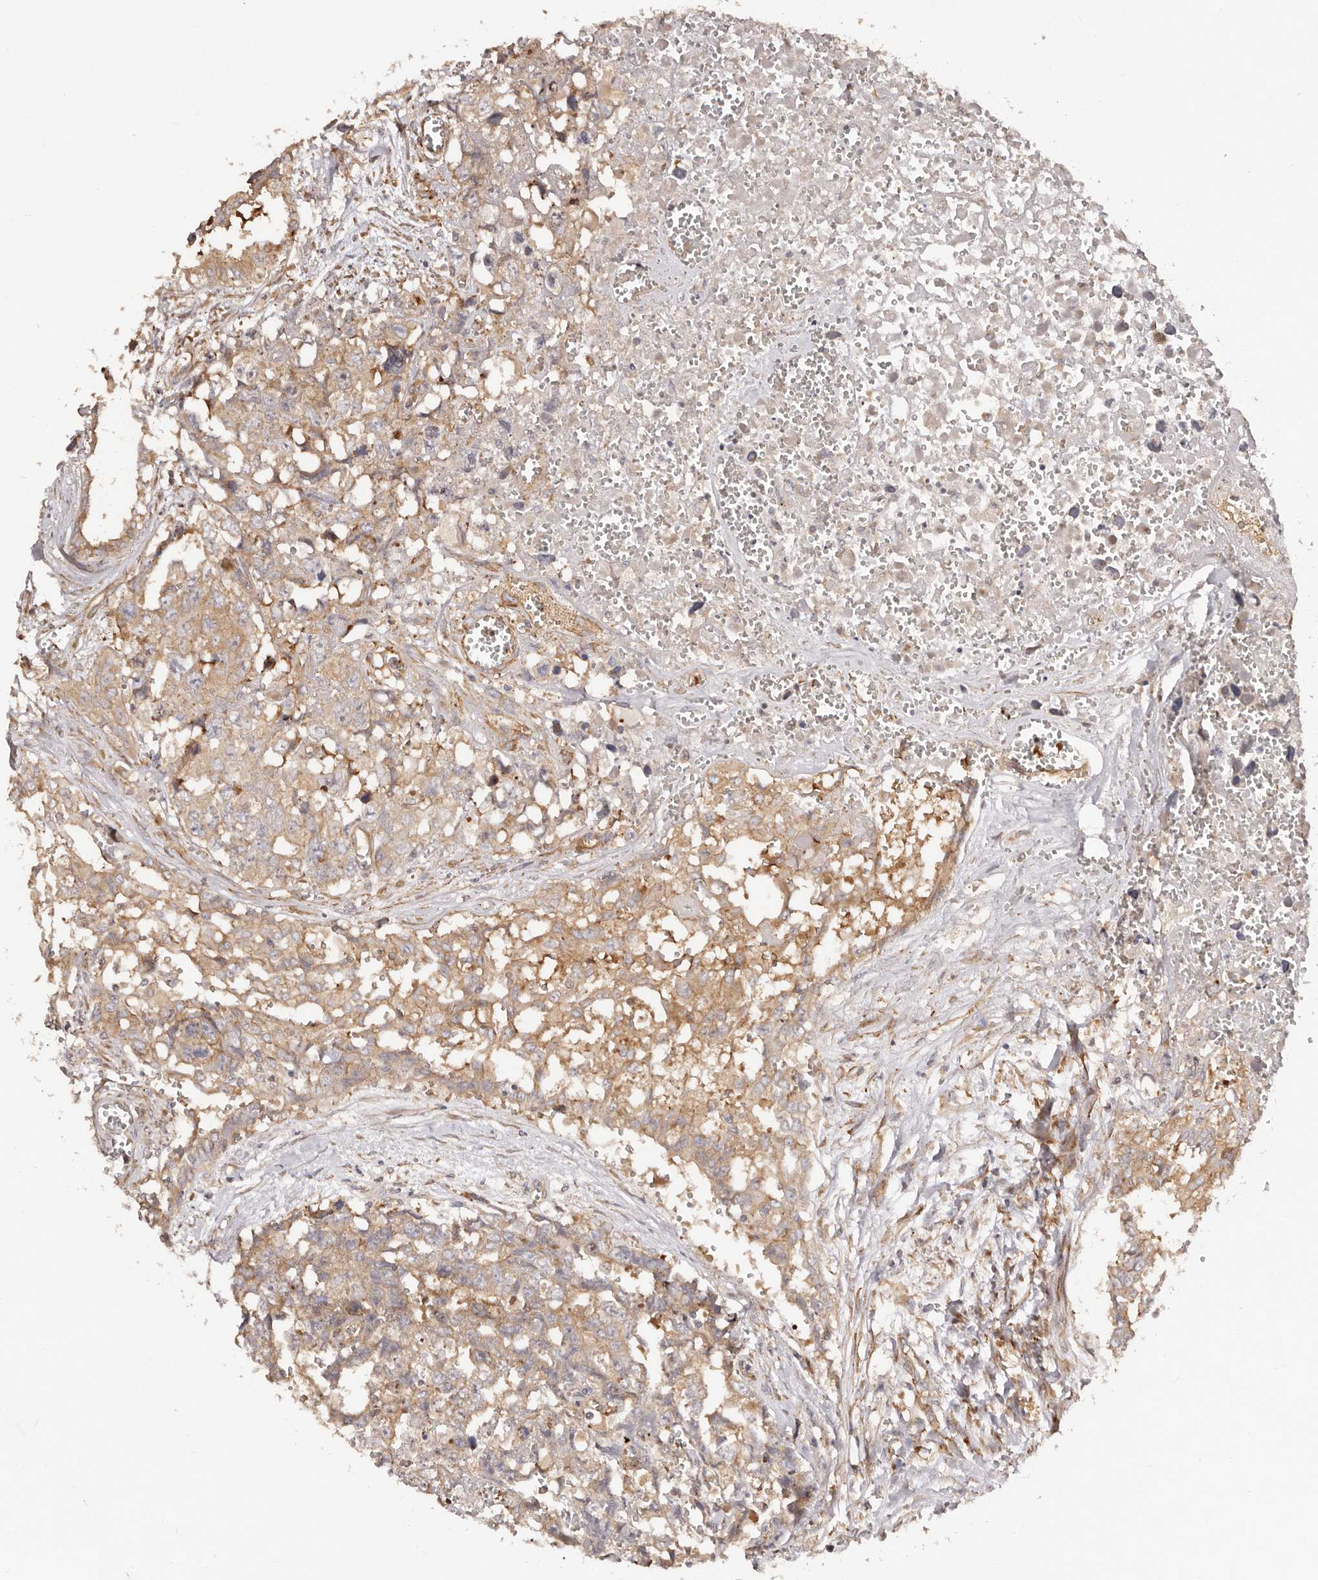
{"staining": {"intensity": "moderate", "quantity": ">75%", "location": "cytoplasmic/membranous"}, "tissue": "testis cancer", "cell_type": "Tumor cells", "image_type": "cancer", "snomed": [{"axis": "morphology", "description": "Carcinoma, Embryonal, NOS"}, {"axis": "topography", "description": "Testis"}], "caption": "About >75% of tumor cells in human testis cancer exhibit moderate cytoplasmic/membranous protein positivity as visualized by brown immunohistochemical staining.", "gene": "RPS6", "patient": {"sex": "male", "age": 31}}